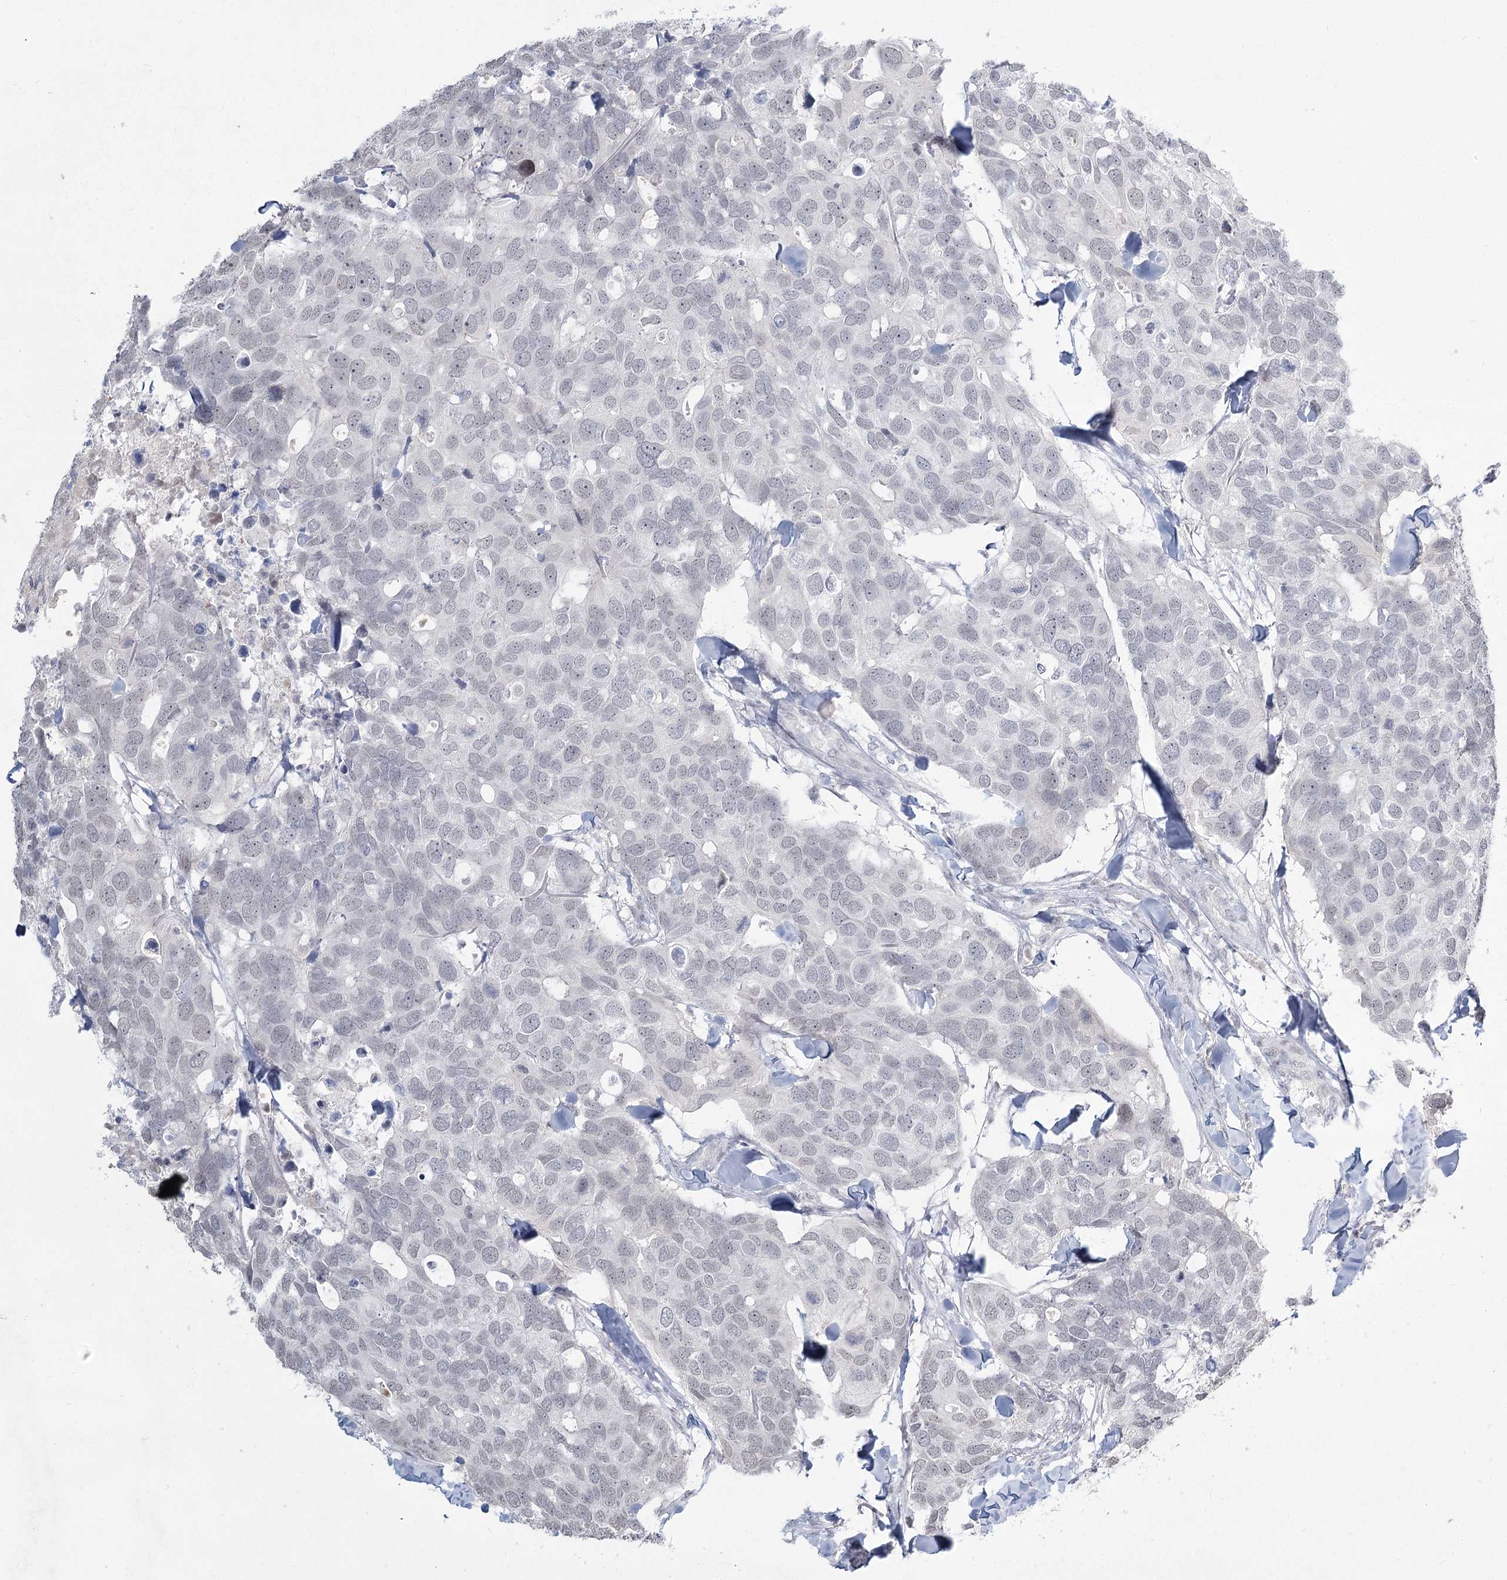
{"staining": {"intensity": "negative", "quantity": "none", "location": "none"}, "tissue": "breast cancer", "cell_type": "Tumor cells", "image_type": "cancer", "snomed": [{"axis": "morphology", "description": "Duct carcinoma"}, {"axis": "topography", "description": "Breast"}], "caption": "Breast invasive ductal carcinoma was stained to show a protein in brown. There is no significant positivity in tumor cells.", "gene": "LY6G5C", "patient": {"sex": "female", "age": 83}}